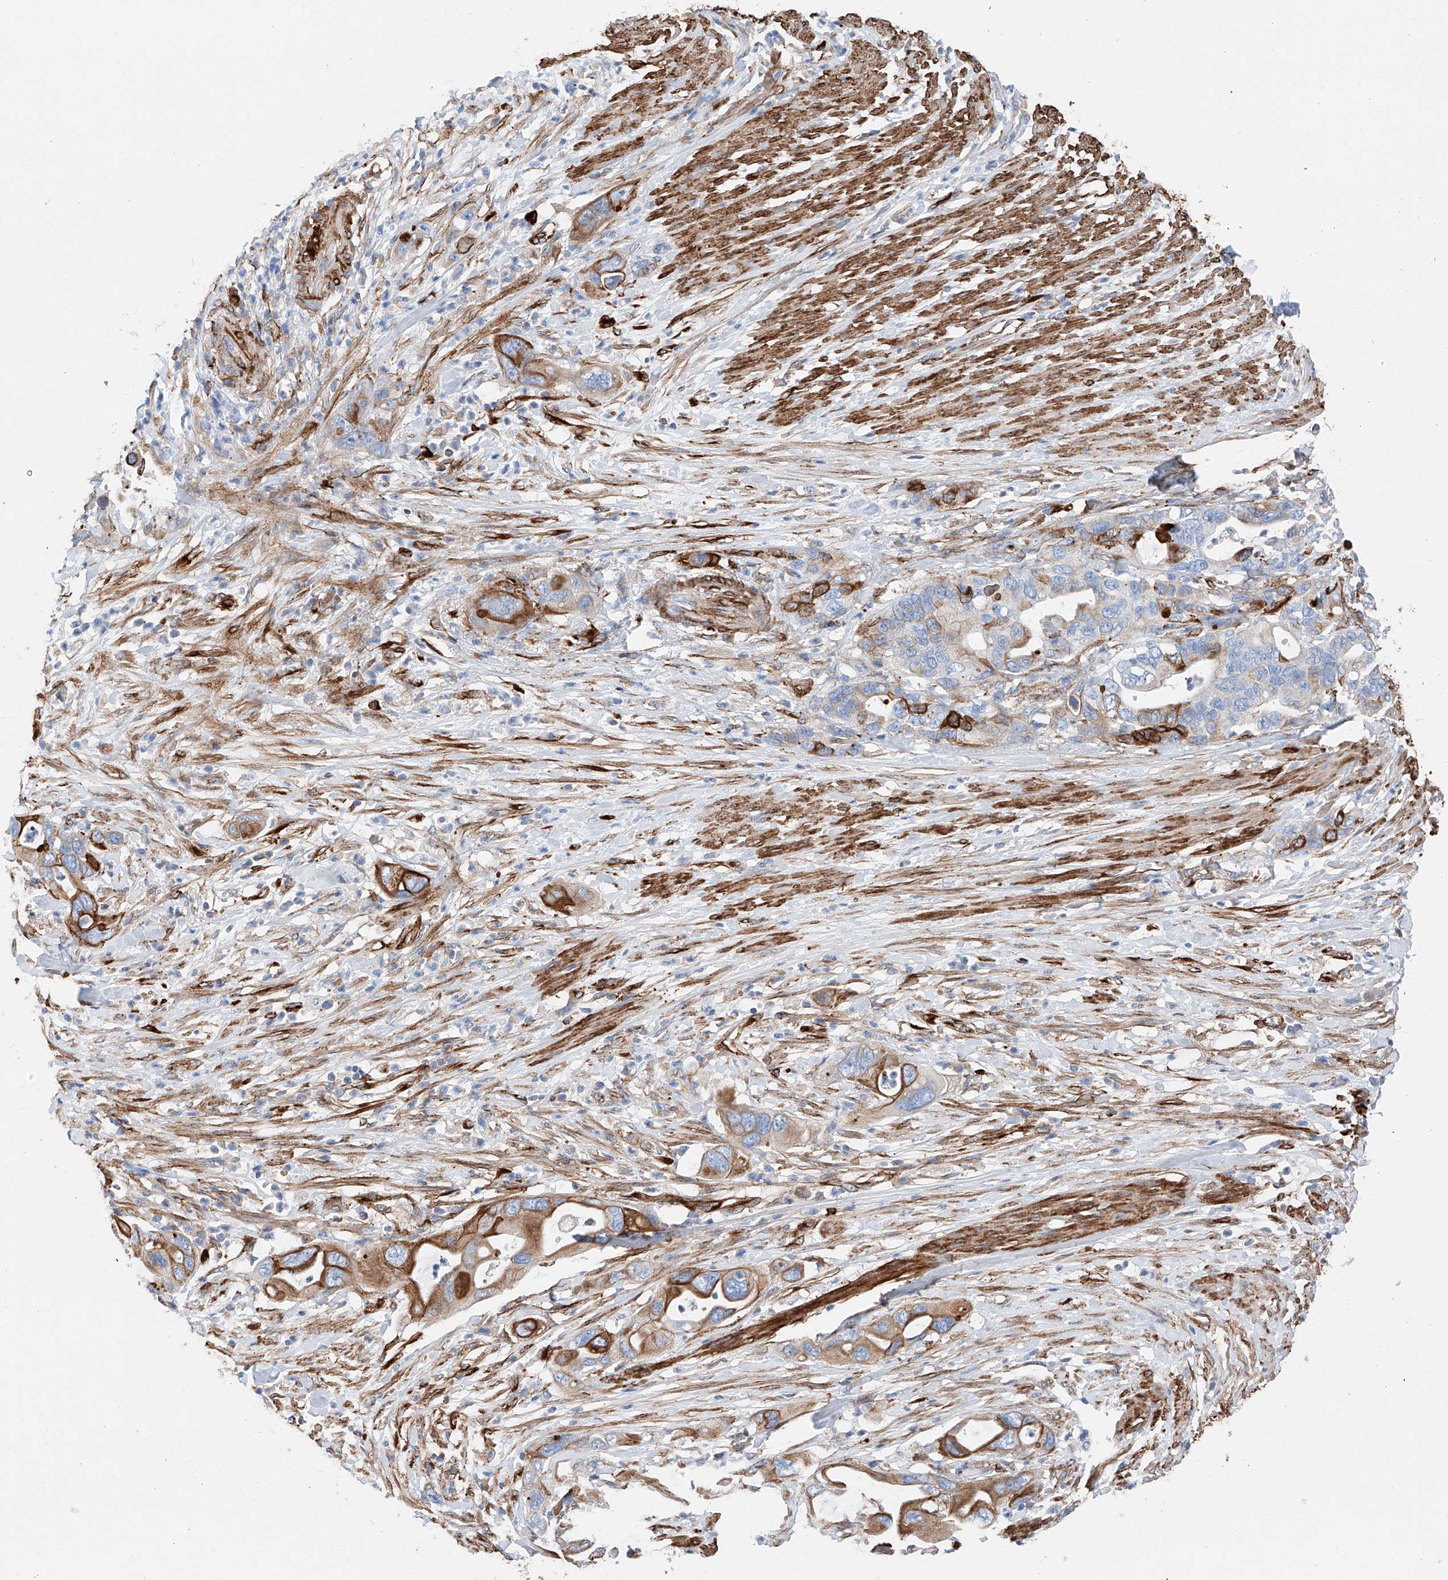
{"staining": {"intensity": "strong", "quantity": ">75%", "location": "cytoplasmic/membranous"}, "tissue": "pancreatic cancer", "cell_type": "Tumor cells", "image_type": "cancer", "snomed": [{"axis": "morphology", "description": "Adenocarcinoma, NOS"}, {"axis": "topography", "description": "Pancreas"}], "caption": "Adenocarcinoma (pancreatic) stained with IHC demonstrates strong cytoplasmic/membranous expression in approximately >75% of tumor cells.", "gene": "ZNF804A", "patient": {"sex": "female", "age": 71}}